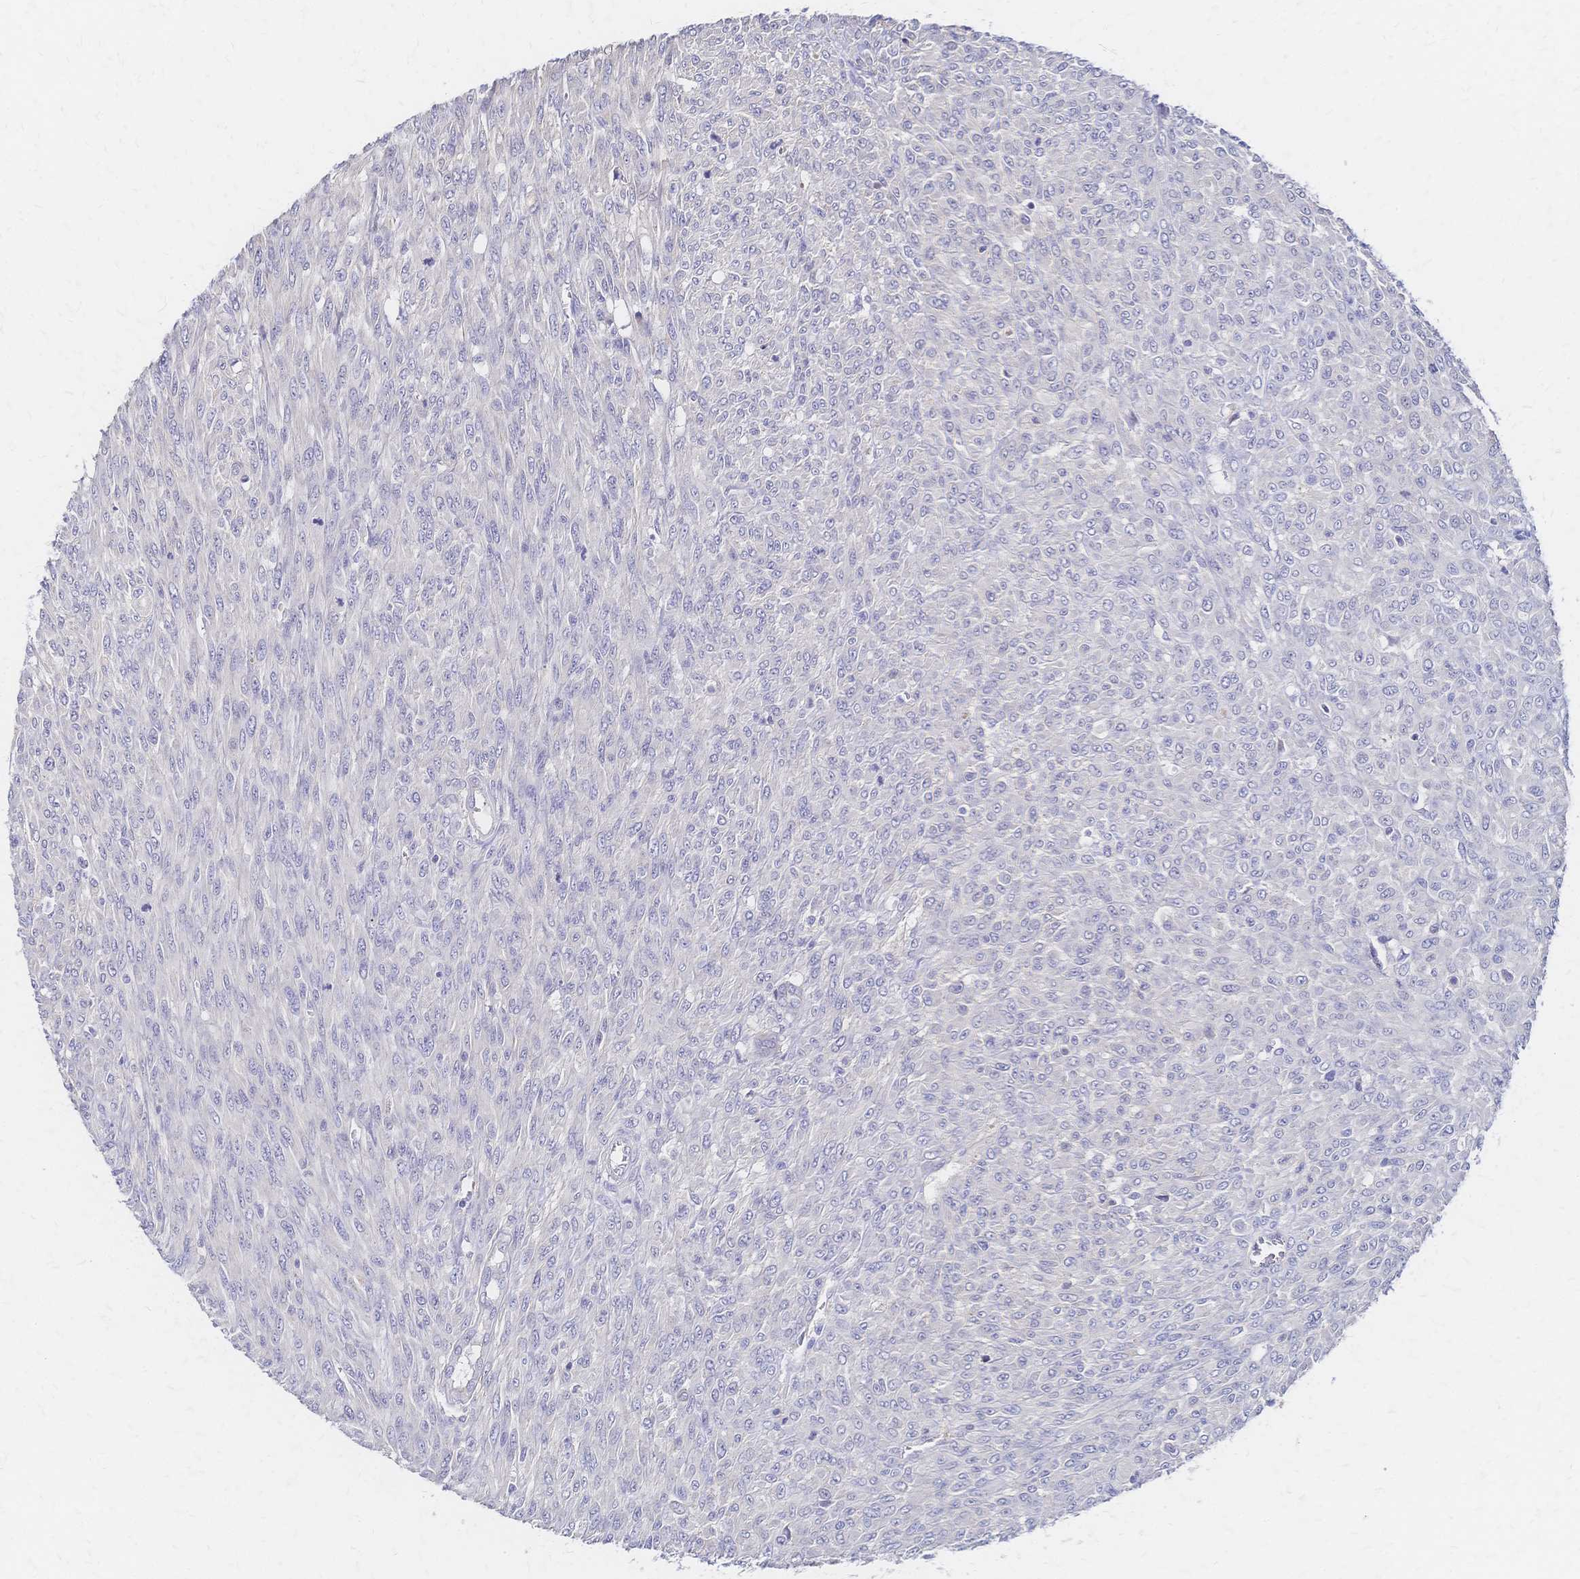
{"staining": {"intensity": "negative", "quantity": "none", "location": "none"}, "tissue": "renal cancer", "cell_type": "Tumor cells", "image_type": "cancer", "snomed": [{"axis": "morphology", "description": "Adenocarcinoma, NOS"}, {"axis": "topography", "description": "Kidney"}], "caption": "Tumor cells are negative for brown protein staining in renal adenocarcinoma.", "gene": "SLC5A1", "patient": {"sex": "male", "age": 58}}